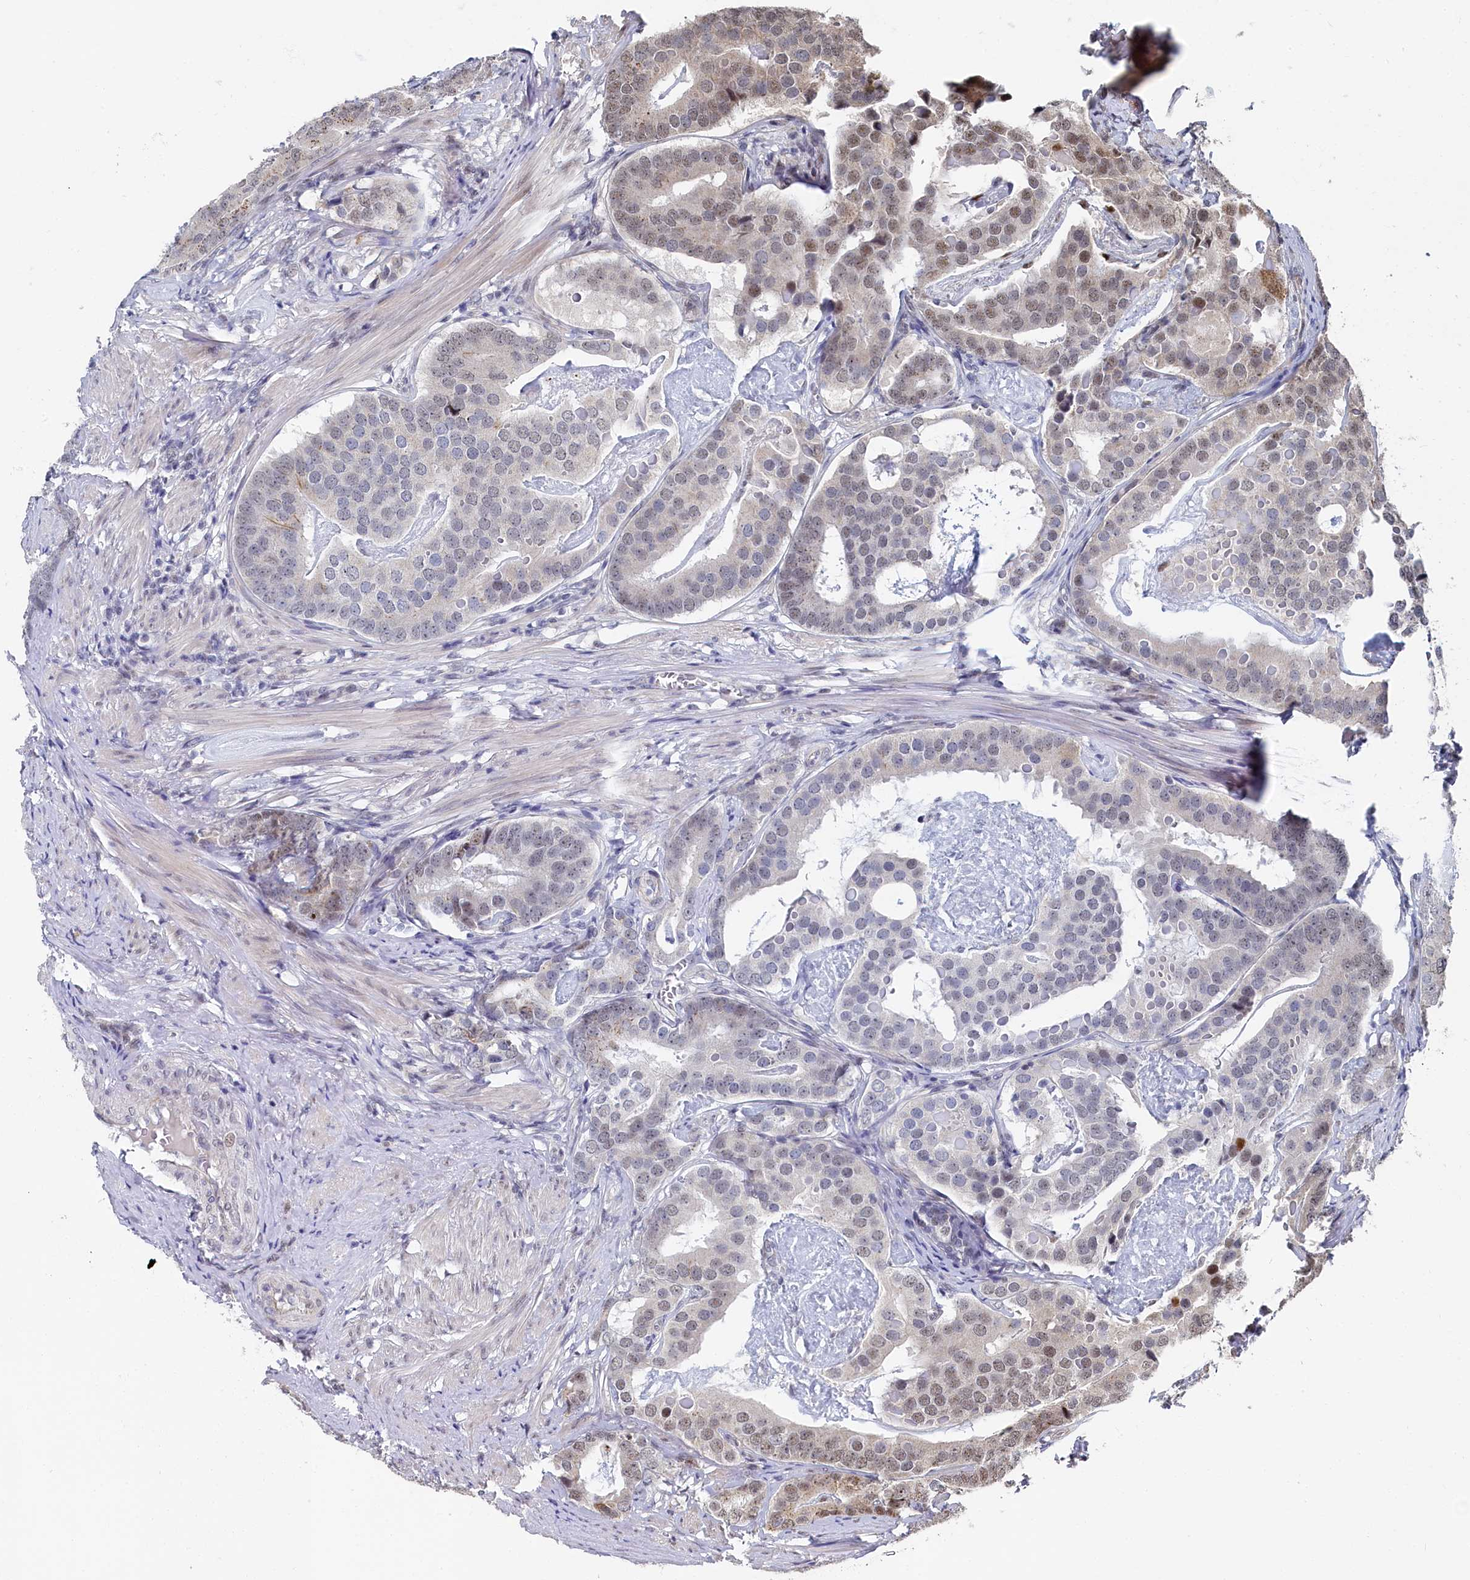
{"staining": {"intensity": "weak", "quantity": "25%-75%", "location": "nuclear"}, "tissue": "prostate cancer", "cell_type": "Tumor cells", "image_type": "cancer", "snomed": [{"axis": "morphology", "description": "Adenocarcinoma, Low grade"}, {"axis": "topography", "description": "Prostate"}], "caption": "Immunohistochemical staining of prostate cancer reveals low levels of weak nuclear positivity in about 25%-75% of tumor cells.", "gene": "BUB3", "patient": {"sex": "male", "age": 71}}